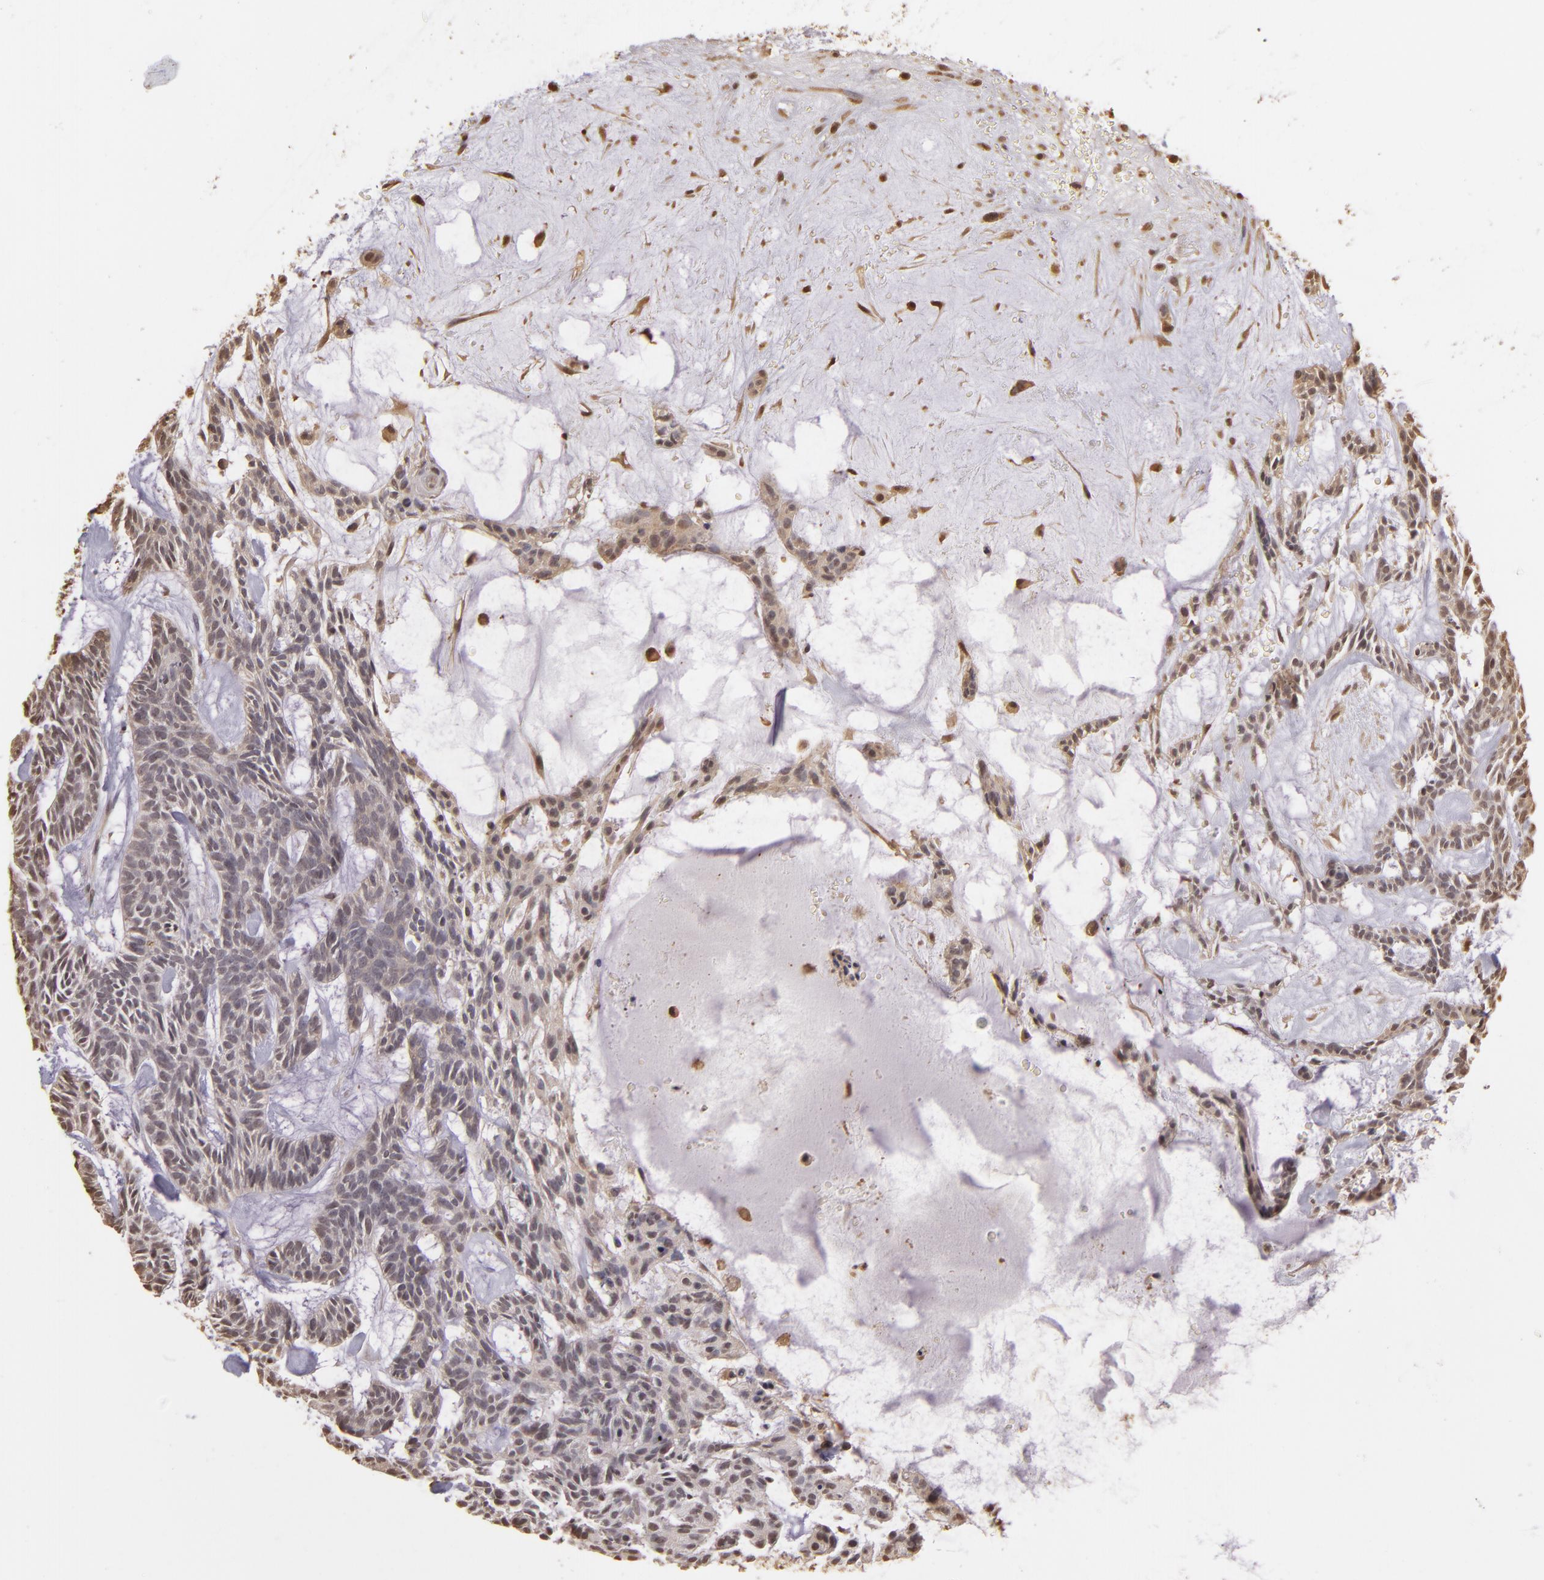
{"staining": {"intensity": "weak", "quantity": "<25%", "location": "cytoplasmic/membranous,nuclear"}, "tissue": "skin cancer", "cell_type": "Tumor cells", "image_type": "cancer", "snomed": [{"axis": "morphology", "description": "Basal cell carcinoma"}, {"axis": "topography", "description": "Skin"}], "caption": "This histopathology image is of skin cancer (basal cell carcinoma) stained with IHC to label a protein in brown with the nuclei are counter-stained blue. There is no expression in tumor cells.", "gene": "ARPC2", "patient": {"sex": "male", "age": 75}}